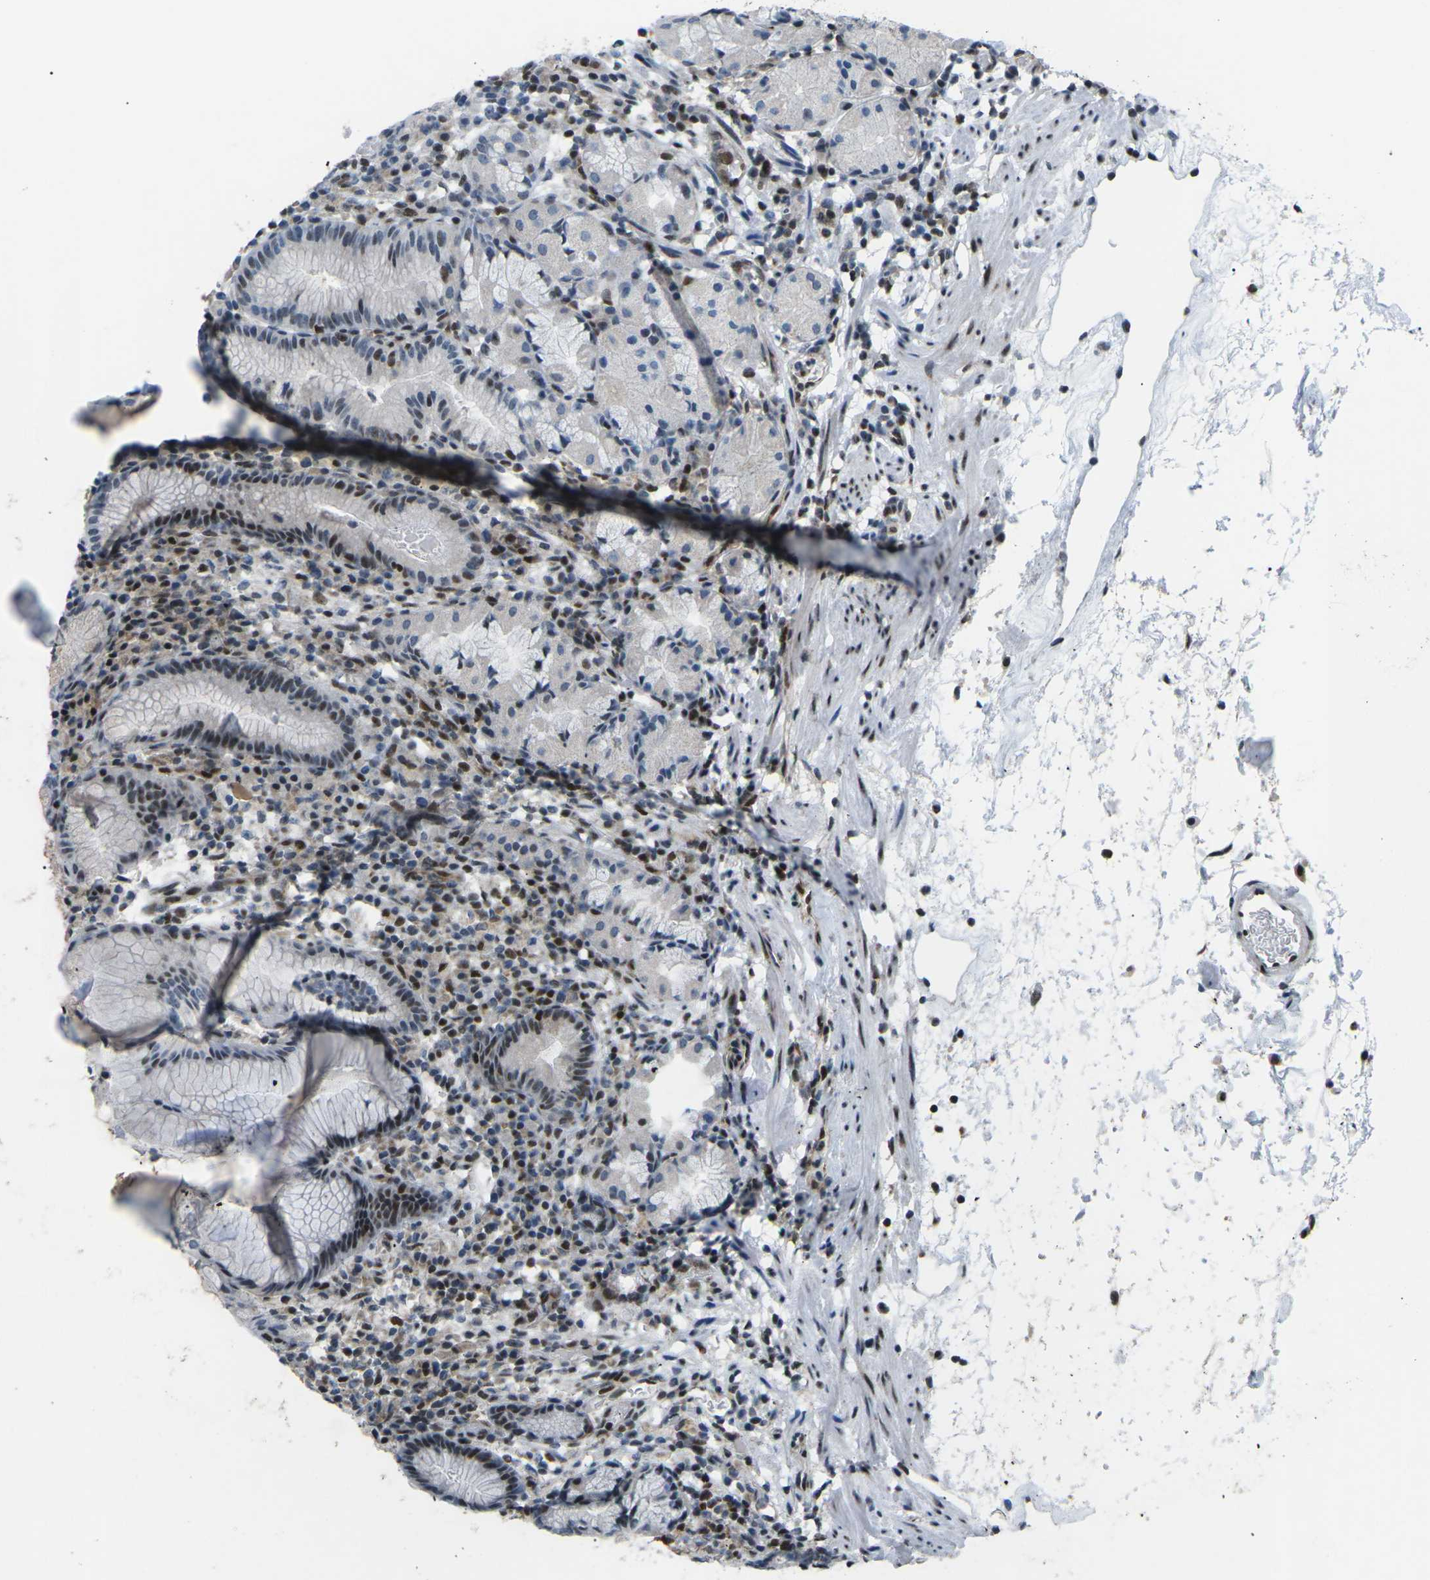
{"staining": {"intensity": "moderate", "quantity": "<25%", "location": "nuclear"}, "tissue": "stomach", "cell_type": "Glandular cells", "image_type": "normal", "snomed": [{"axis": "morphology", "description": "Normal tissue, NOS"}, {"axis": "topography", "description": "Stomach"}, {"axis": "topography", "description": "Stomach, lower"}], "caption": "A high-resolution histopathology image shows IHC staining of normal stomach, which exhibits moderate nuclear expression in about <25% of glandular cells.", "gene": "MBNL1", "patient": {"sex": "female", "age": 75}}